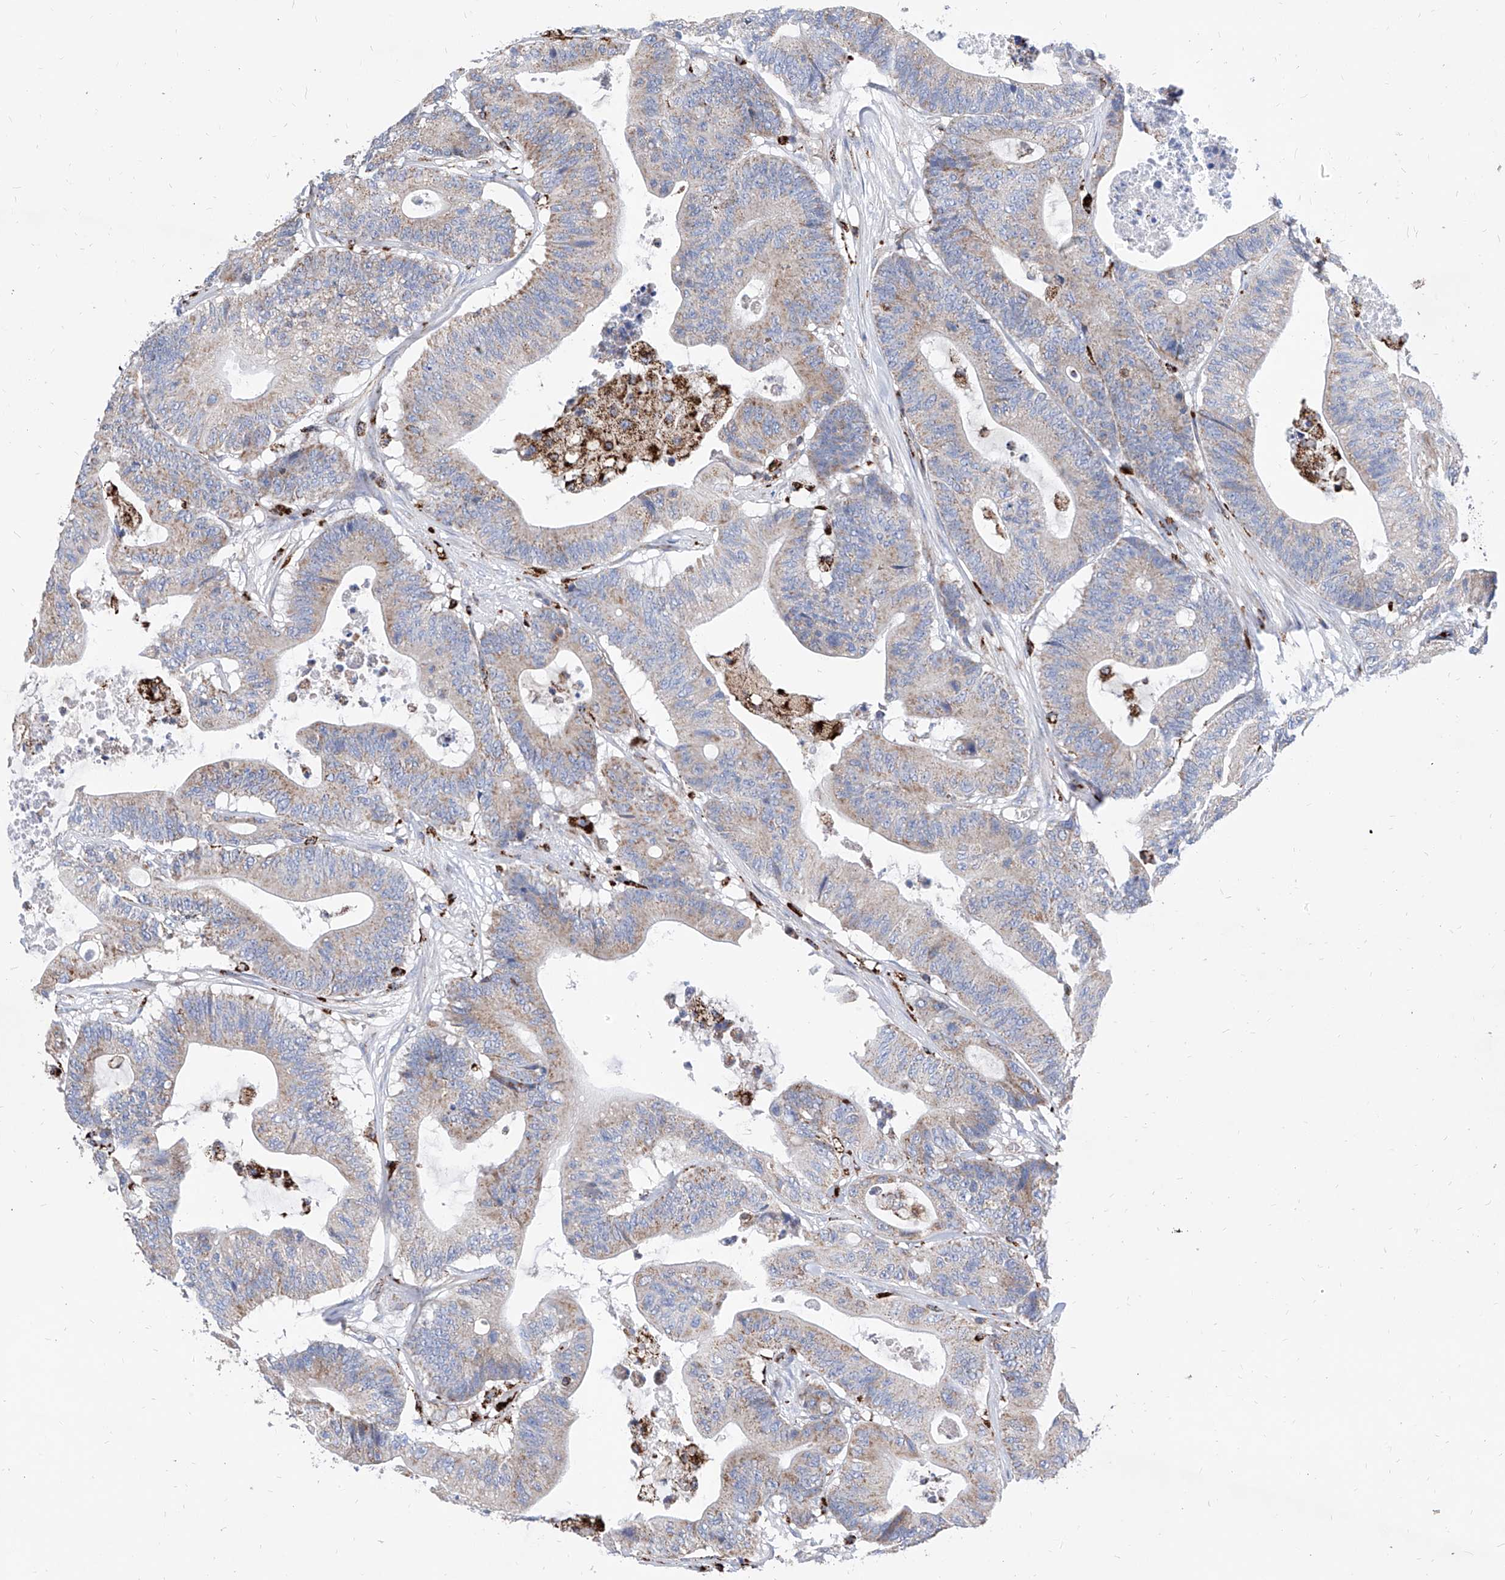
{"staining": {"intensity": "weak", "quantity": "<25%", "location": "cytoplasmic/membranous"}, "tissue": "colorectal cancer", "cell_type": "Tumor cells", "image_type": "cancer", "snomed": [{"axis": "morphology", "description": "Adenocarcinoma, NOS"}, {"axis": "topography", "description": "Colon"}], "caption": "DAB (3,3'-diaminobenzidine) immunohistochemical staining of adenocarcinoma (colorectal) demonstrates no significant staining in tumor cells.", "gene": "CPNE5", "patient": {"sex": "female", "age": 84}}